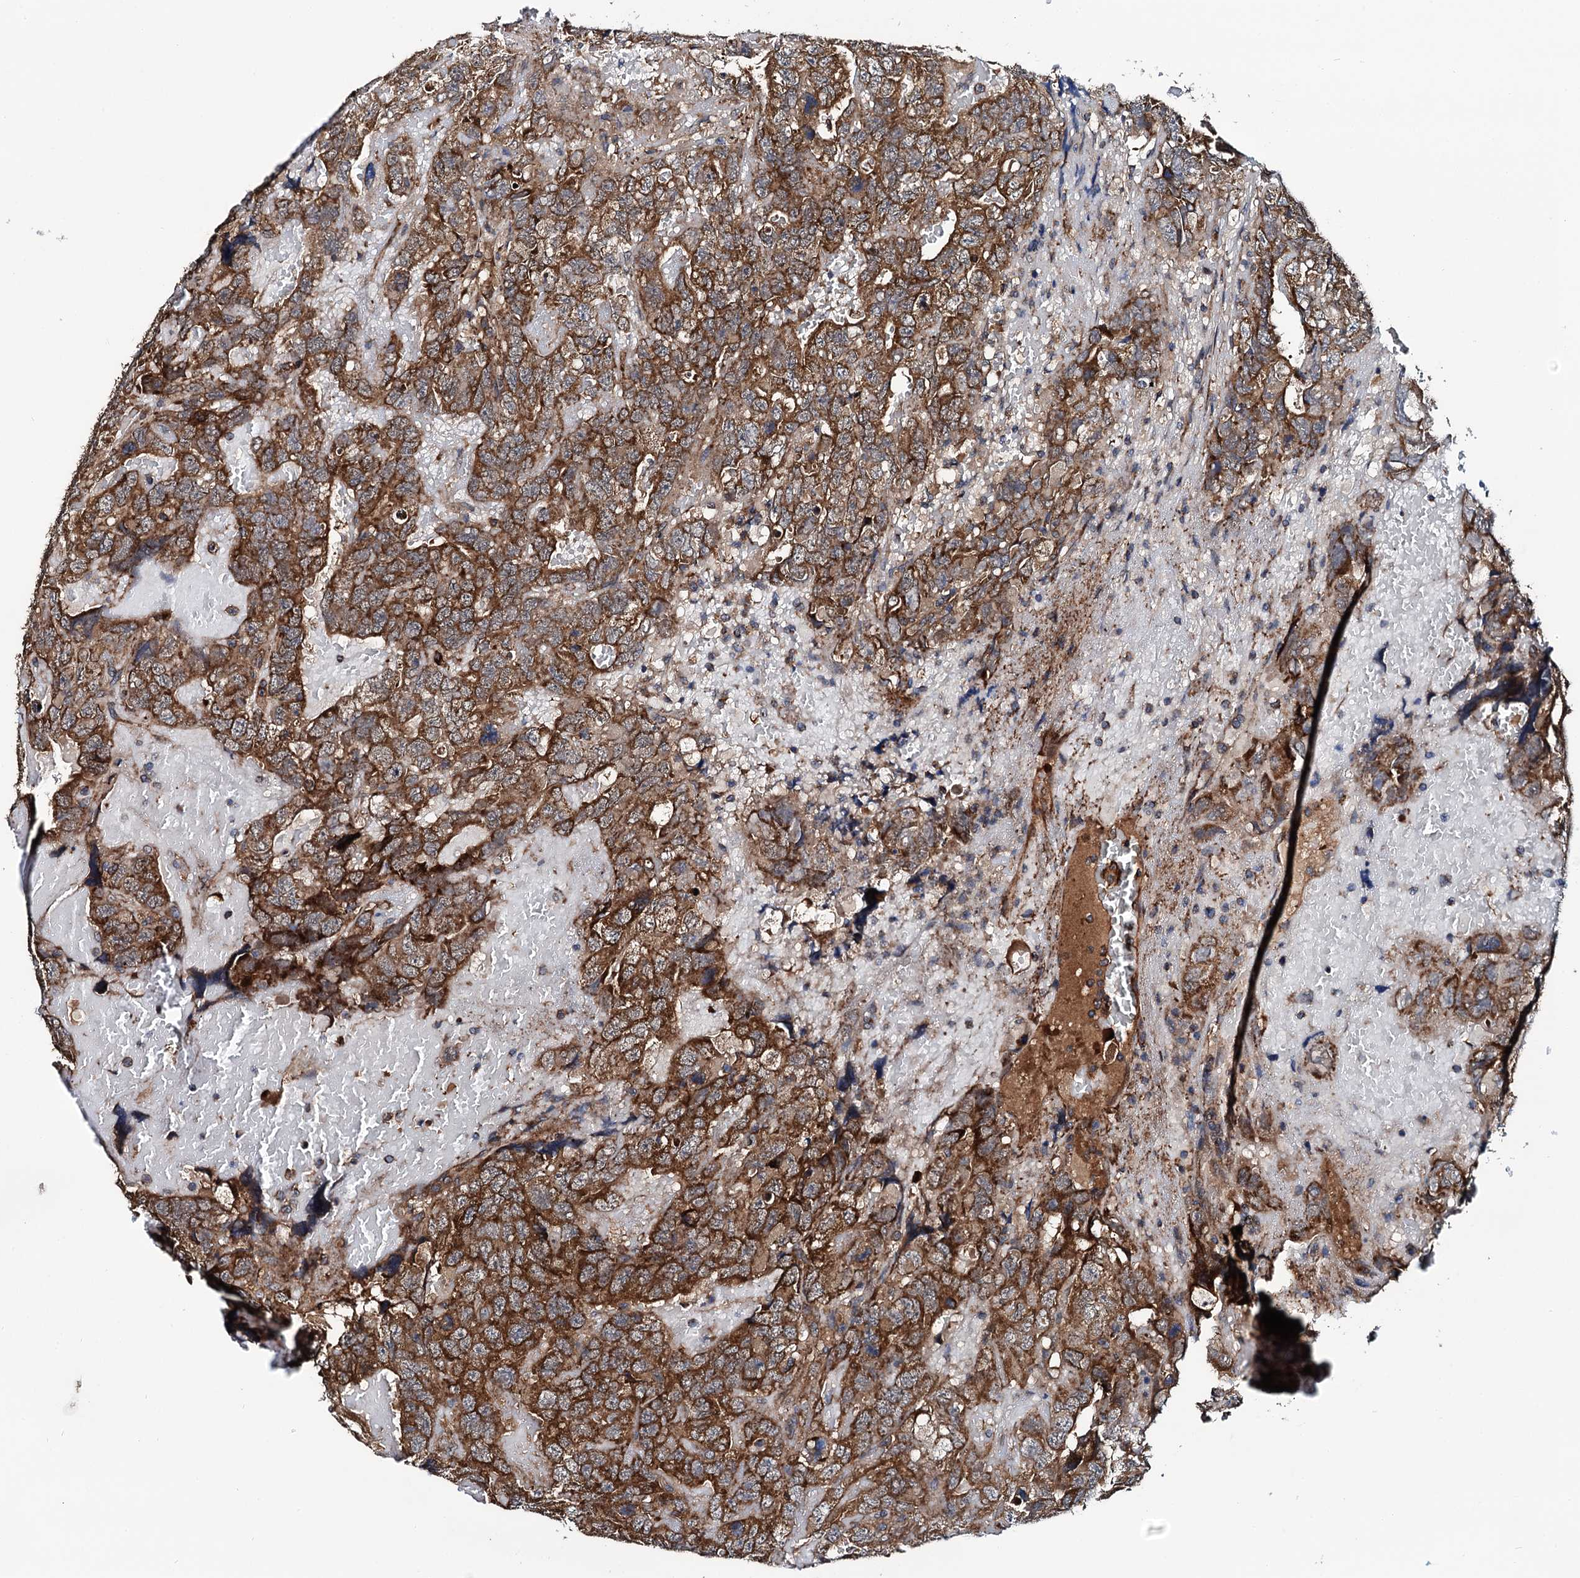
{"staining": {"intensity": "strong", "quantity": ">75%", "location": "cytoplasmic/membranous"}, "tissue": "testis cancer", "cell_type": "Tumor cells", "image_type": "cancer", "snomed": [{"axis": "morphology", "description": "Carcinoma, Embryonal, NOS"}, {"axis": "topography", "description": "Testis"}], "caption": "Protein expression analysis of human testis cancer (embryonal carcinoma) reveals strong cytoplasmic/membranous staining in approximately >75% of tumor cells. Nuclei are stained in blue.", "gene": "NEK1", "patient": {"sex": "male", "age": 45}}